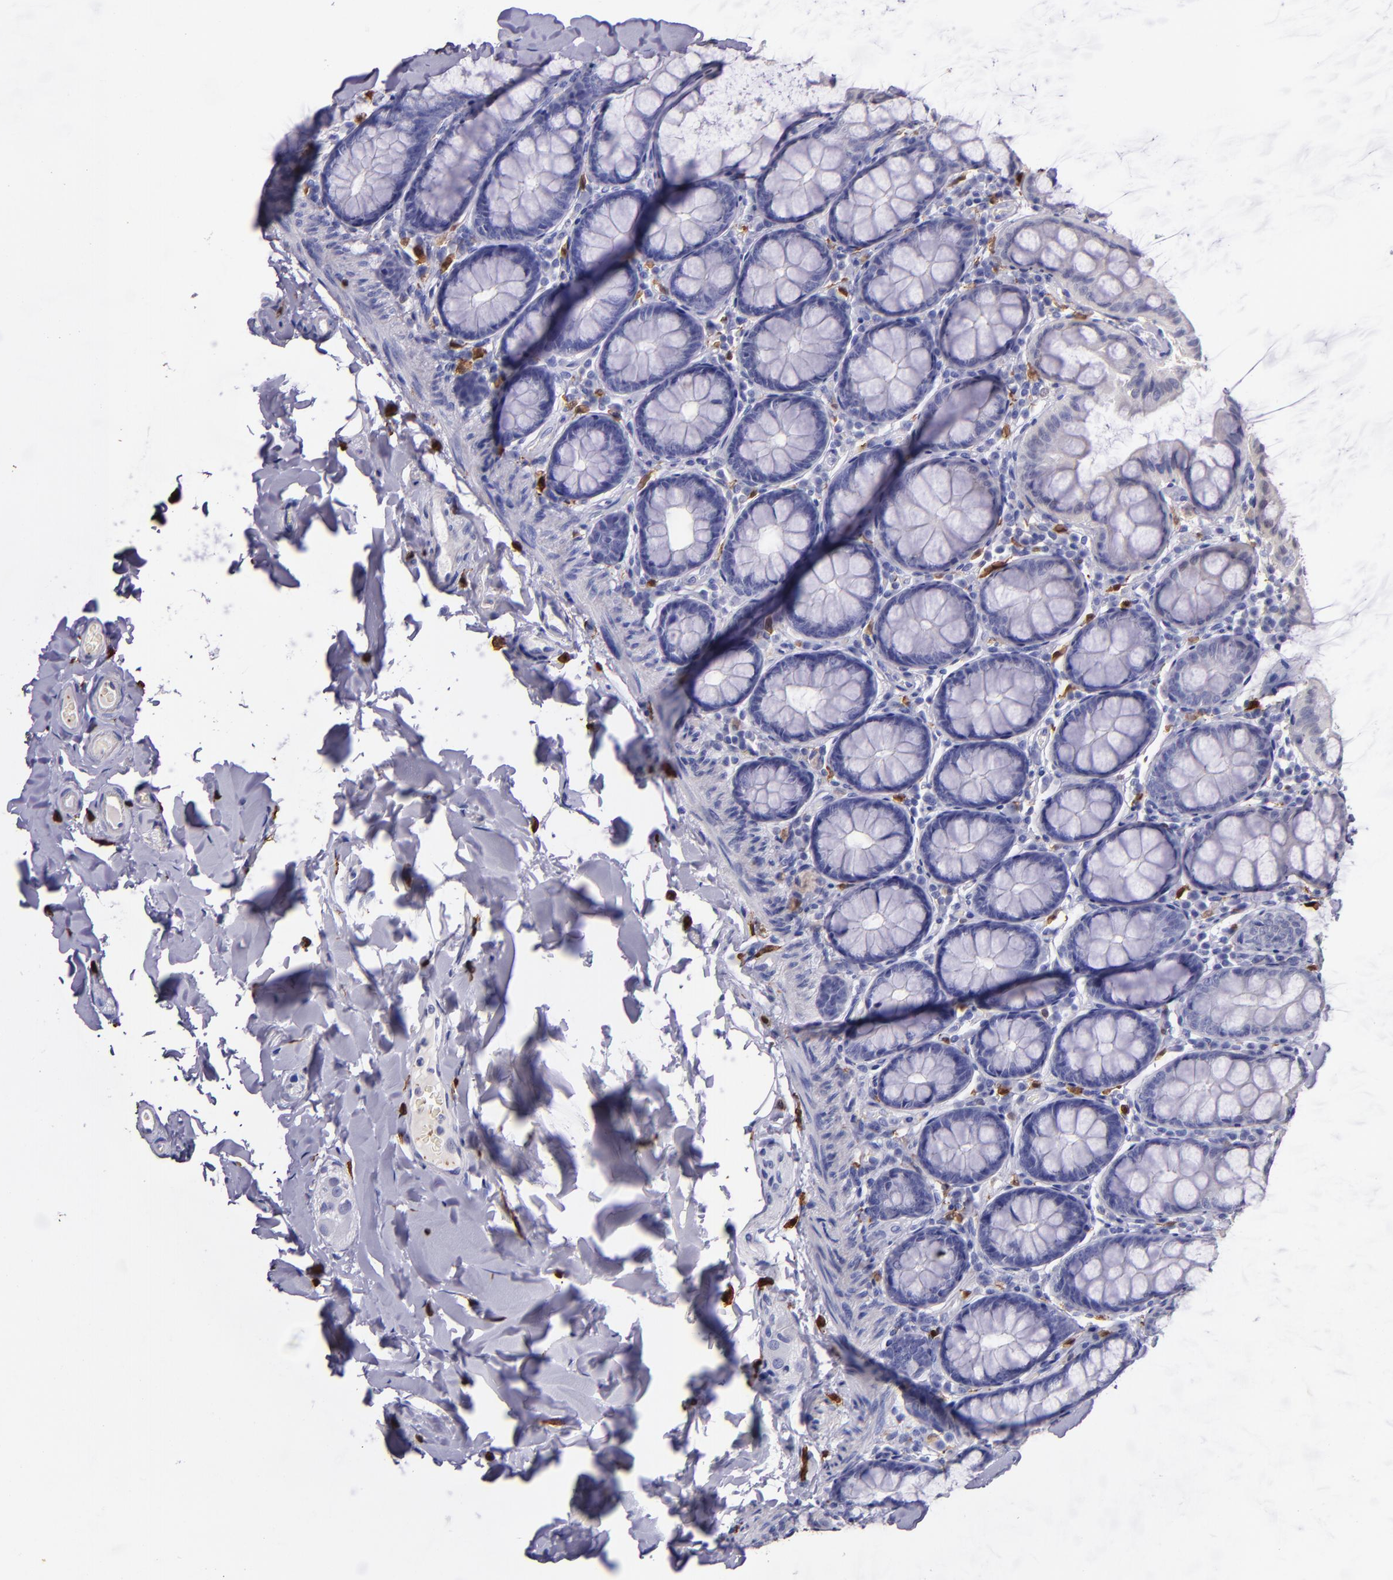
{"staining": {"intensity": "negative", "quantity": "none", "location": "none"}, "tissue": "colon", "cell_type": "Endothelial cells", "image_type": "normal", "snomed": [{"axis": "morphology", "description": "Normal tissue, NOS"}, {"axis": "topography", "description": "Colon"}], "caption": "Immunohistochemical staining of normal human colon shows no significant staining in endothelial cells.", "gene": "F13A1", "patient": {"sex": "female", "age": 61}}